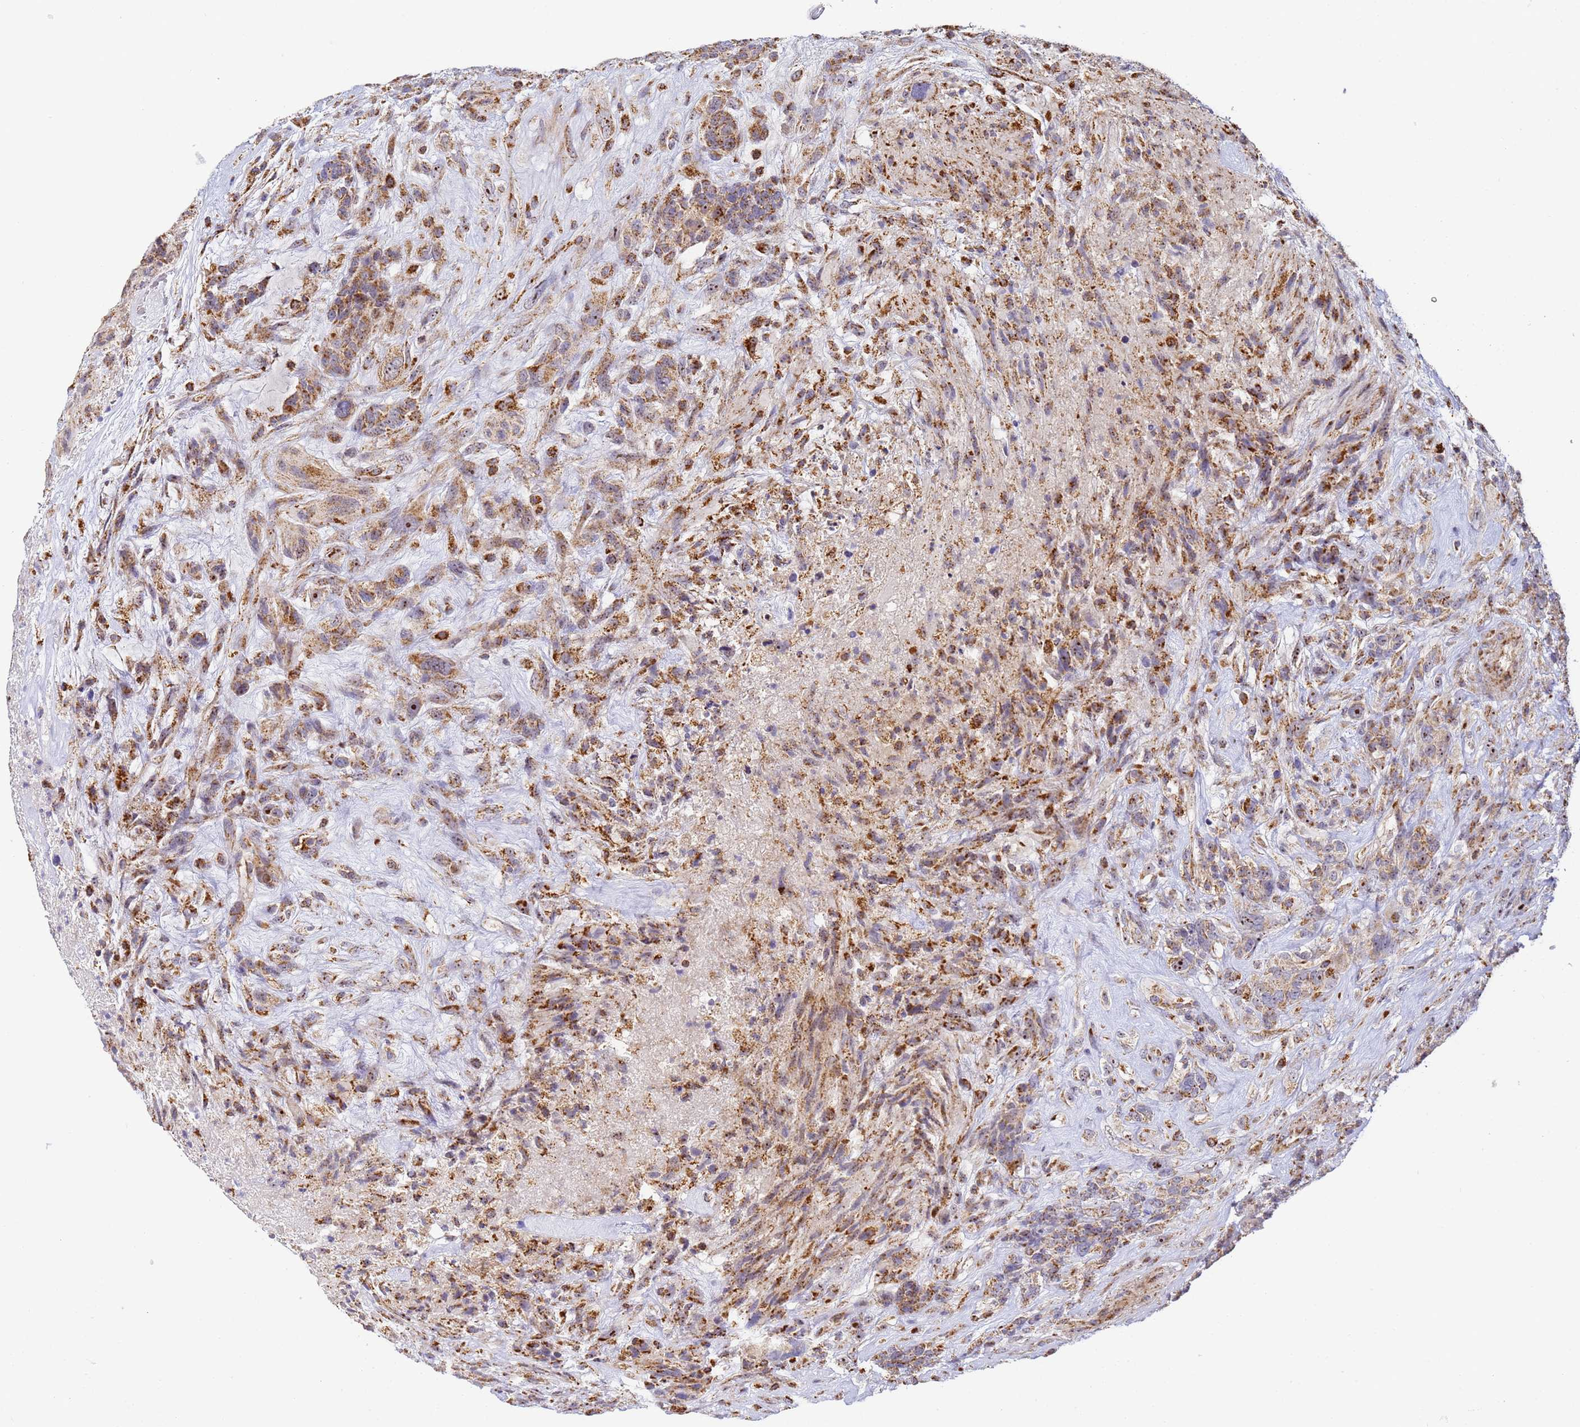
{"staining": {"intensity": "moderate", "quantity": ">75%", "location": "cytoplasmic/membranous"}, "tissue": "glioma", "cell_type": "Tumor cells", "image_type": "cancer", "snomed": [{"axis": "morphology", "description": "Glioma, malignant, High grade"}, {"axis": "topography", "description": "Brain"}], "caption": "Protein expression by immunohistochemistry shows moderate cytoplasmic/membranous expression in approximately >75% of tumor cells in glioma.", "gene": "FRG2C", "patient": {"sex": "male", "age": 61}}